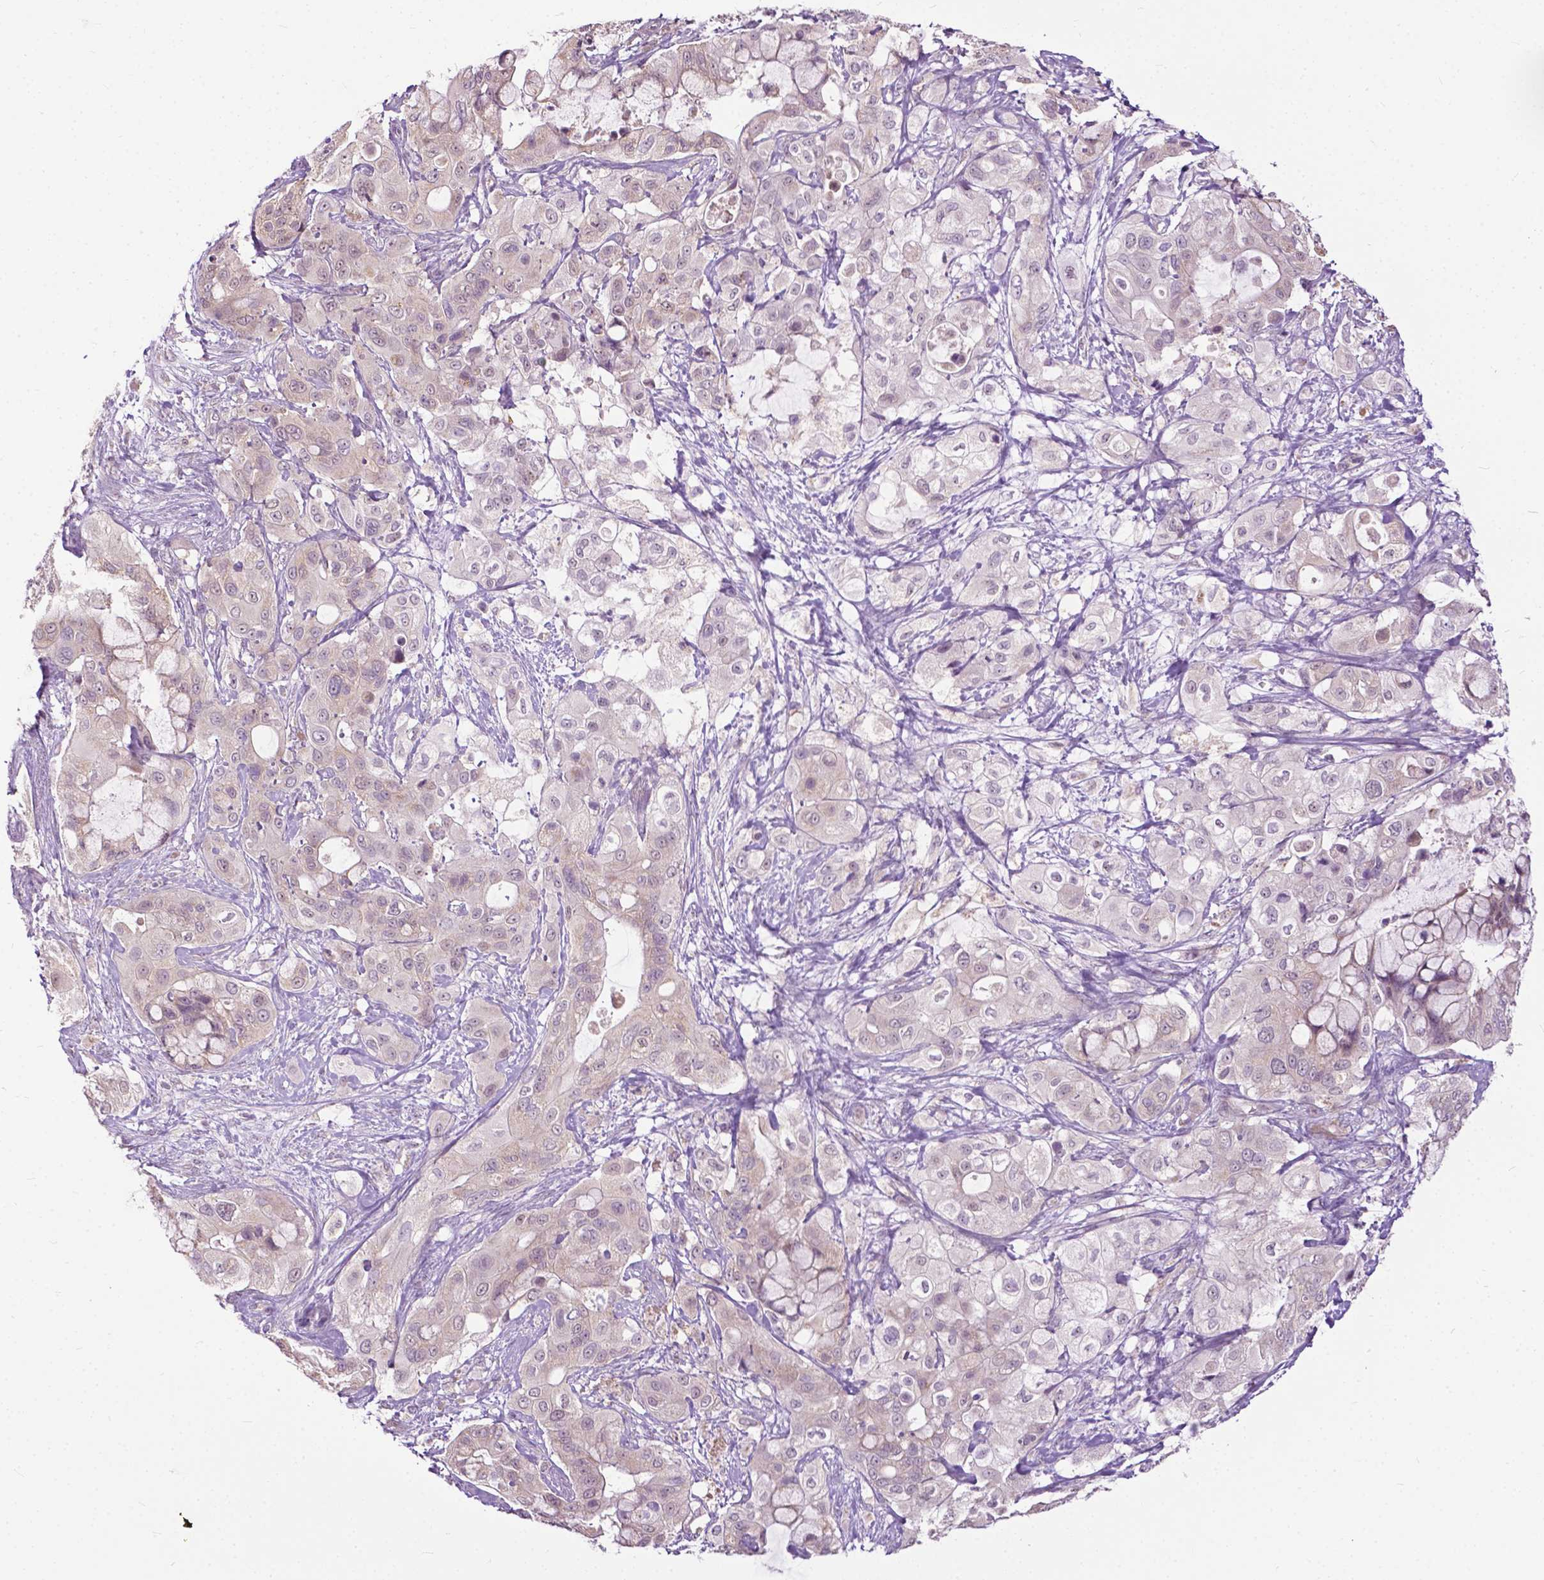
{"staining": {"intensity": "weak", "quantity": "<25%", "location": "cytoplasmic/membranous,nuclear"}, "tissue": "pancreatic cancer", "cell_type": "Tumor cells", "image_type": "cancer", "snomed": [{"axis": "morphology", "description": "Adenocarcinoma, NOS"}, {"axis": "topography", "description": "Pancreas"}], "caption": "Immunohistochemistry (IHC) micrograph of neoplastic tissue: human pancreatic cancer (adenocarcinoma) stained with DAB (3,3'-diaminobenzidine) shows no significant protein positivity in tumor cells. (DAB IHC, high magnification).", "gene": "TTC9B", "patient": {"sex": "male", "age": 71}}